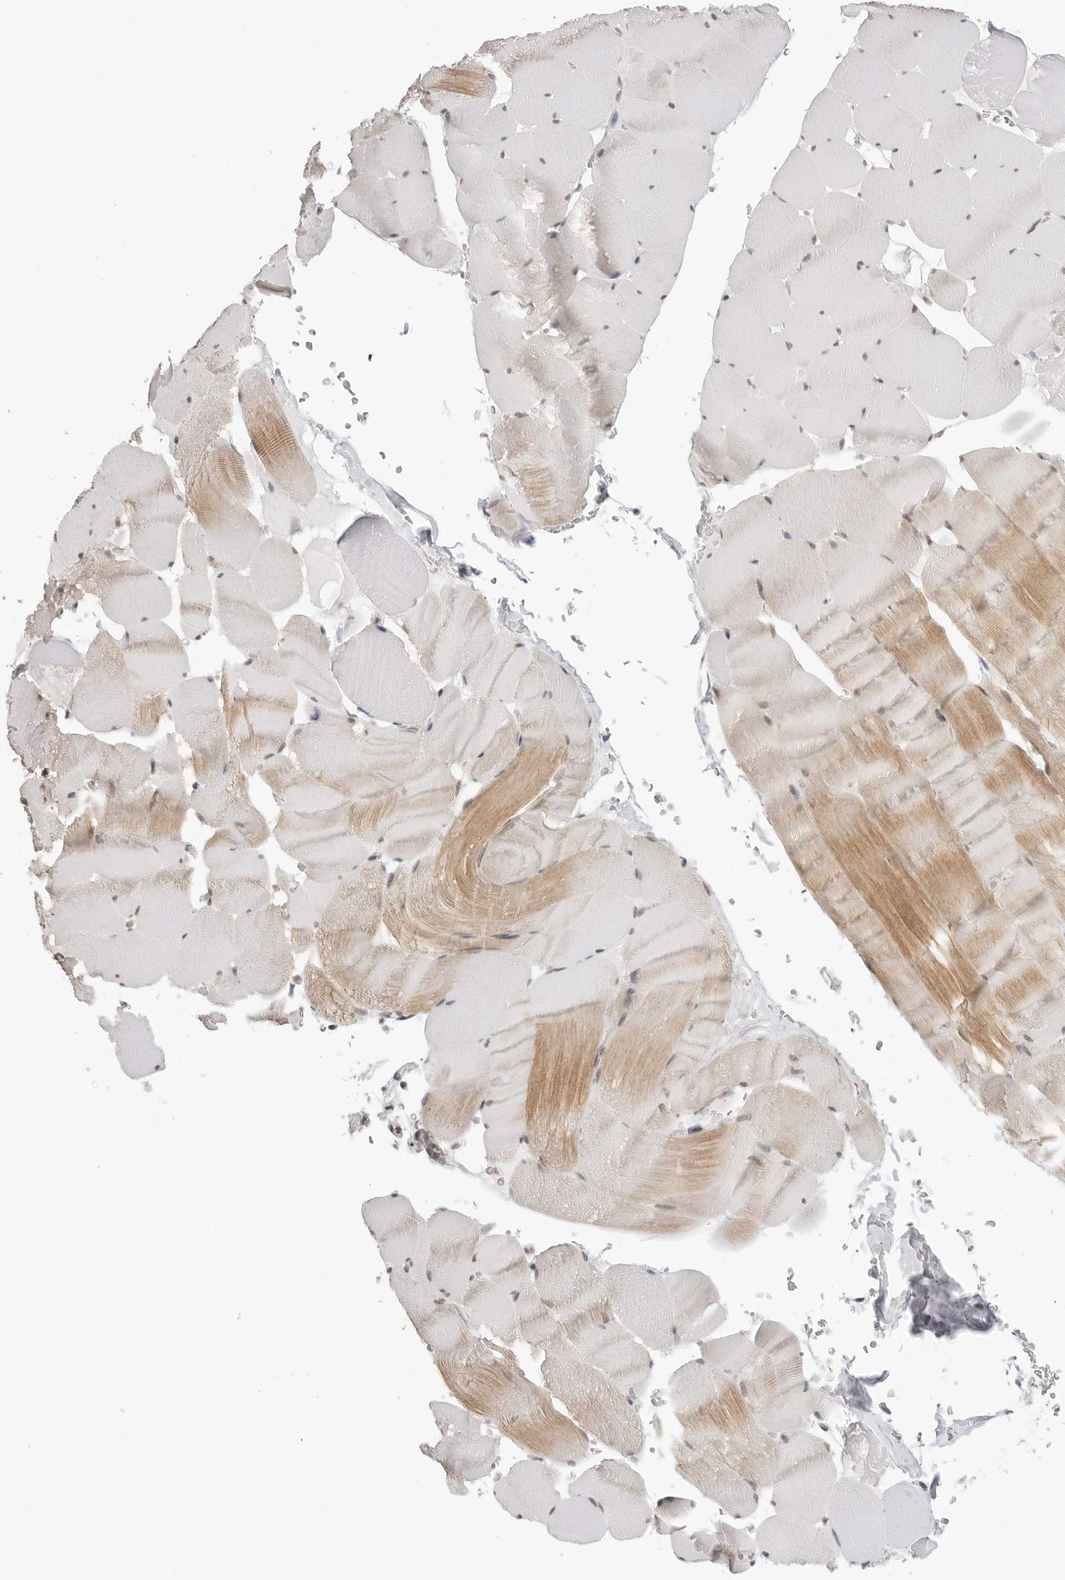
{"staining": {"intensity": "moderate", "quantity": "<25%", "location": "cytoplasmic/membranous"}, "tissue": "skeletal muscle", "cell_type": "Myocytes", "image_type": "normal", "snomed": [{"axis": "morphology", "description": "Normal tissue, NOS"}, {"axis": "topography", "description": "Skeletal muscle"}], "caption": "IHC micrograph of benign skeletal muscle stained for a protein (brown), which demonstrates low levels of moderate cytoplasmic/membranous staining in about <25% of myocytes.", "gene": "METAP1", "patient": {"sex": "male", "age": 62}}